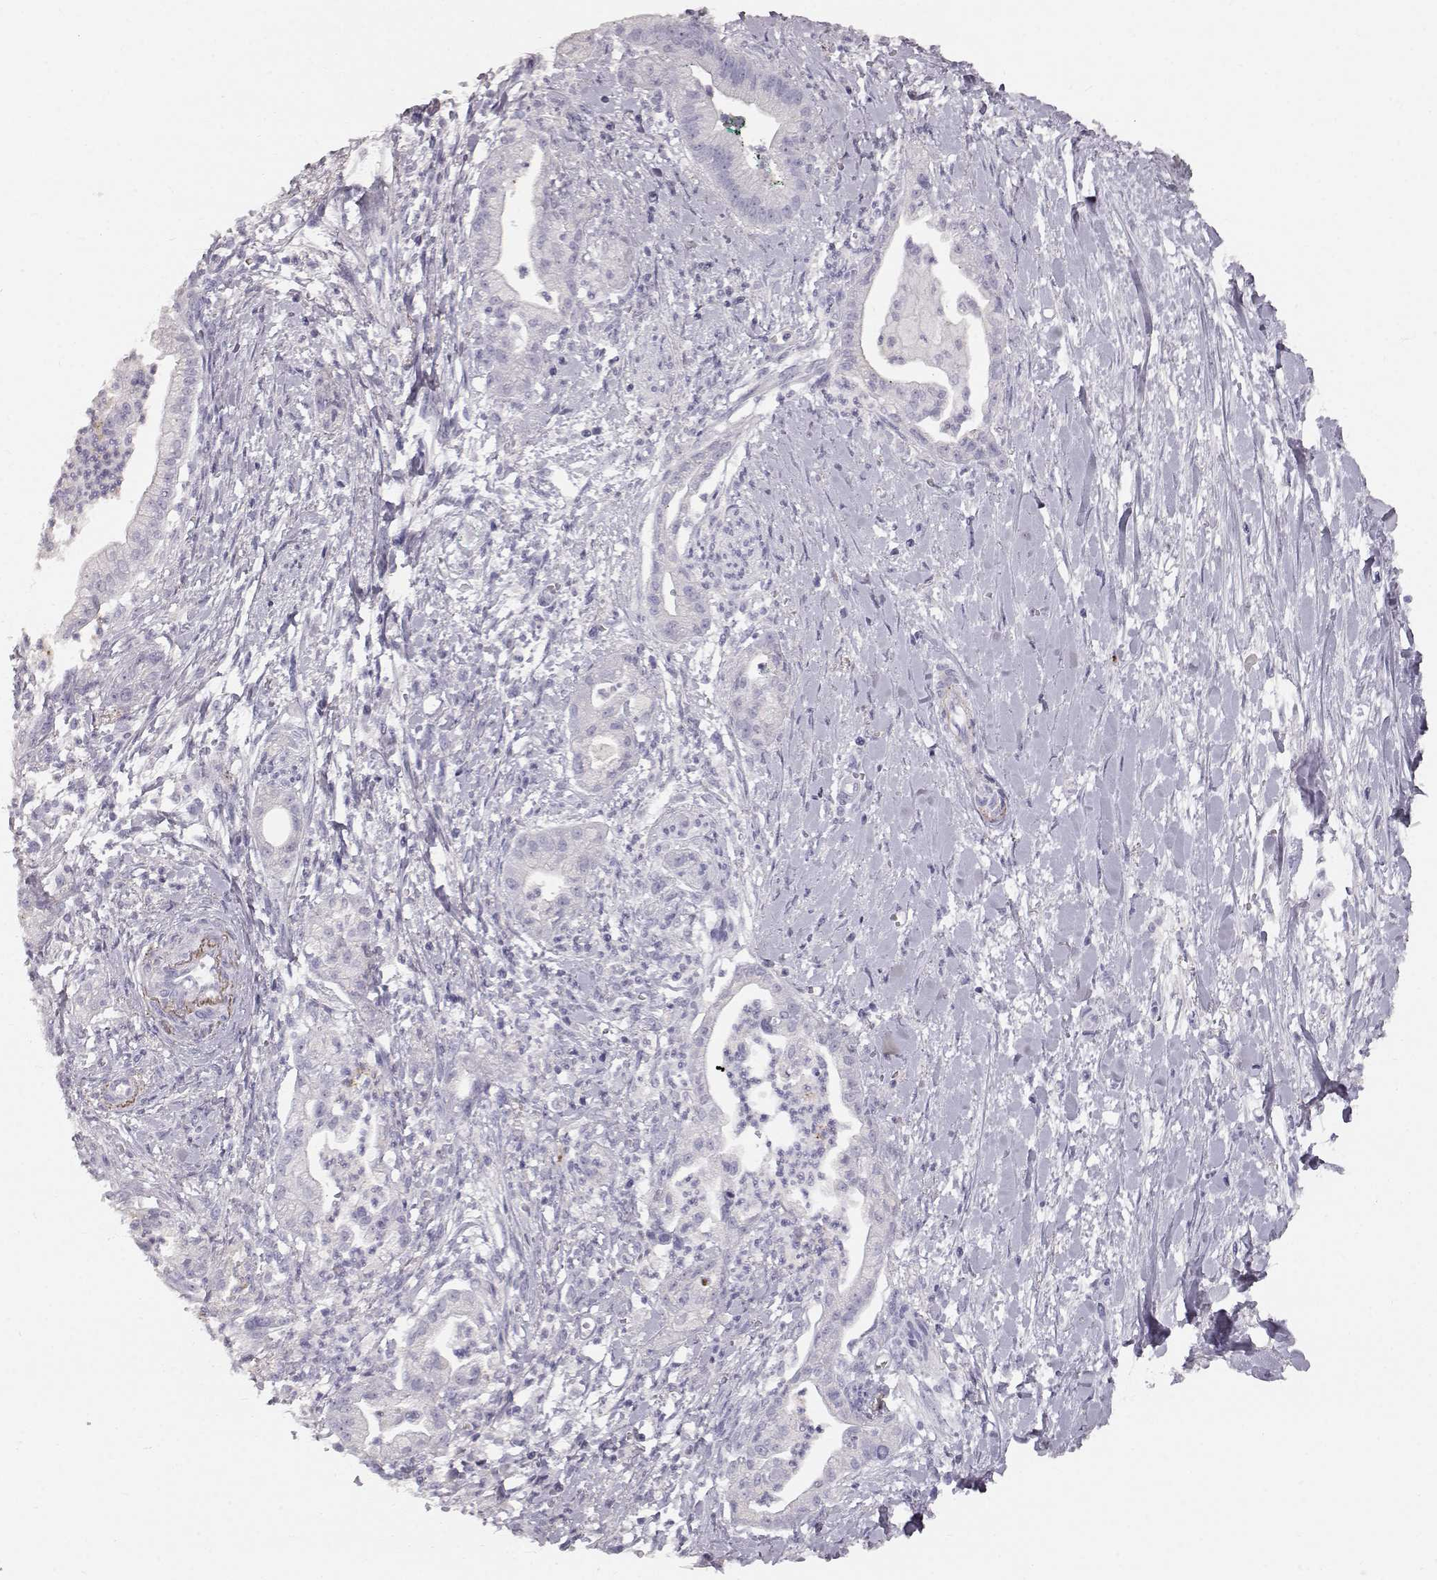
{"staining": {"intensity": "negative", "quantity": "none", "location": "none"}, "tissue": "pancreatic cancer", "cell_type": "Tumor cells", "image_type": "cancer", "snomed": [{"axis": "morphology", "description": "Normal tissue, NOS"}, {"axis": "morphology", "description": "Adenocarcinoma, NOS"}, {"axis": "topography", "description": "Lymph node"}, {"axis": "topography", "description": "Pancreas"}], "caption": "Immunohistochemistry histopathology image of human pancreatic adenocarcinoma stained for a protein (brown), which exhibits no staining in tumor cells. The staining was performed using DAB (3,3'-diaminobenzidine) to visualize the protein expression in brown, while the nuclei were stained in blue with hematoxylin (Magnification: 20x).", "gene": "KRTAP16-1", "patient": {"sex": "female", "age": 58}}